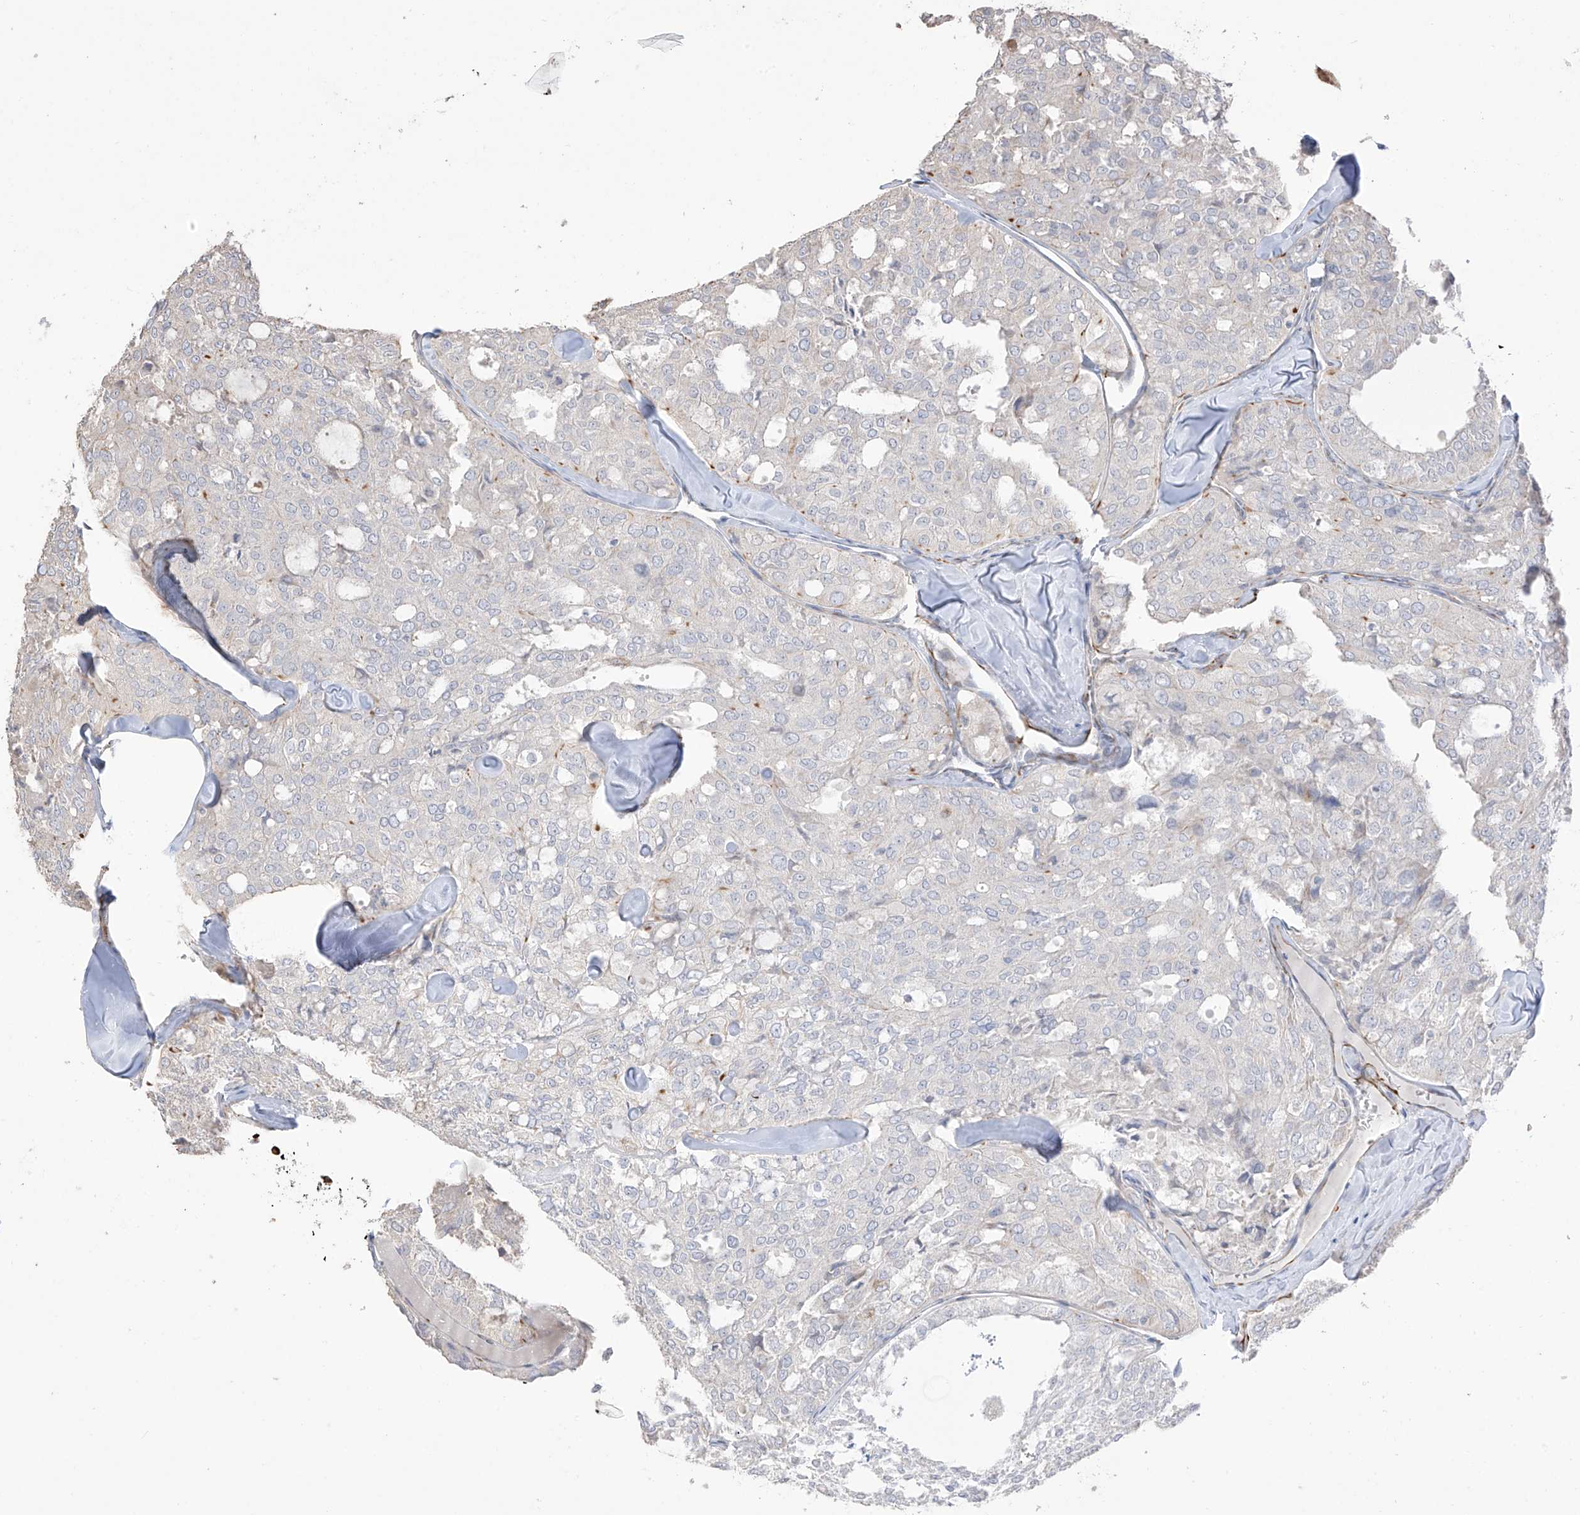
{"staining": {"intensity": "moderate", "quantity": "<25%", "location": "cytoplasmic/membranous"}, "tissue": "thyroid cancer", "cell_type": "Tumor cells", "image_type": "cancer", "snomed": [{"axis": "morphology", "description": "Follicular adenoma carcinoma, NOS"}, {"axis": "topography", "description": "Thyroid gland"}], "caption": "IHC of thyroid follicular adenoma carcinoma displays low levels of moderate cytoplasmic/membranous positivity in about <25% of tumor cells.", "gene": "DCDC2", "patient": {"sex": "male", "age": 75}}